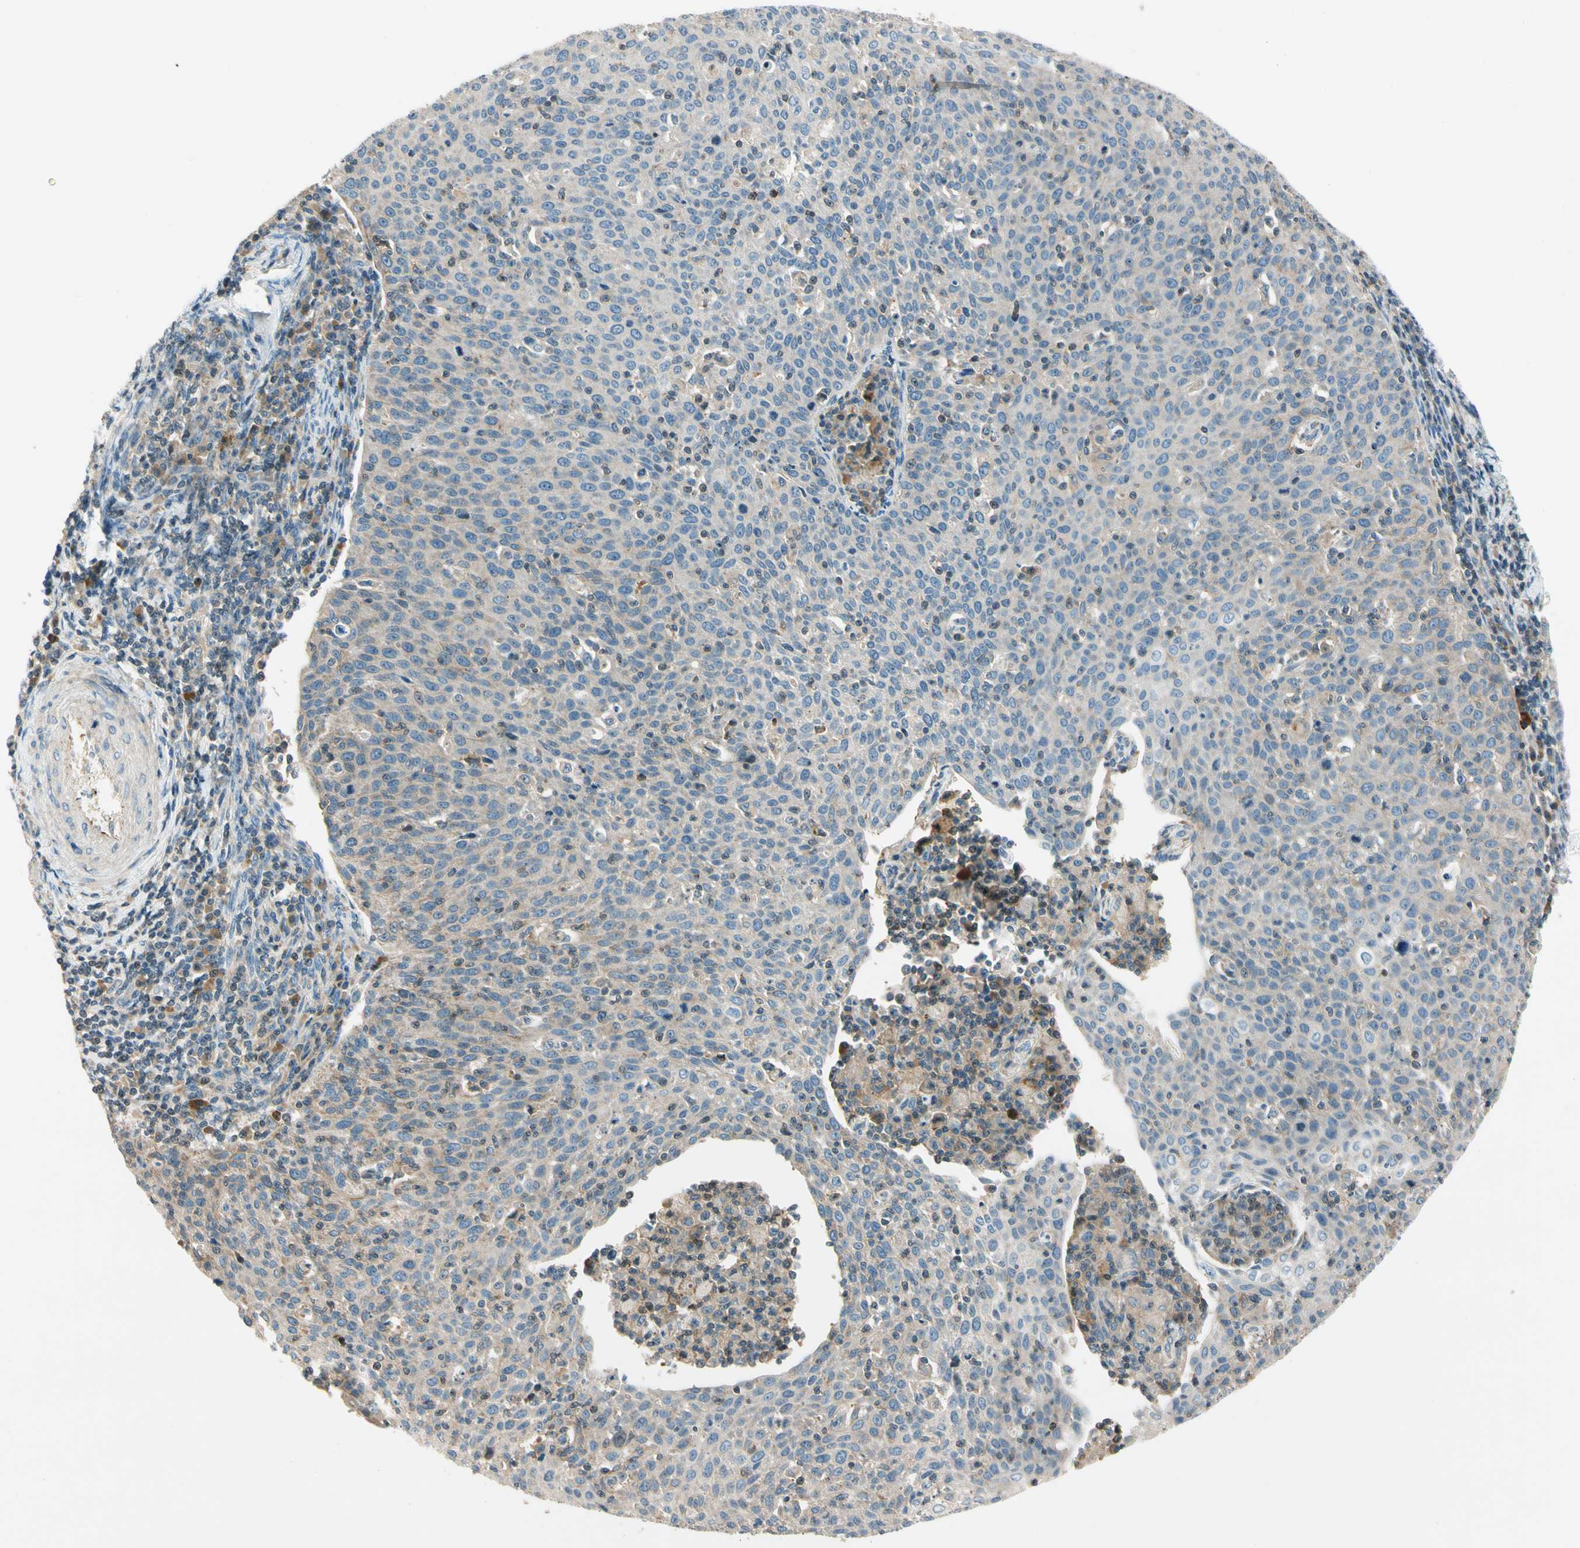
{"staining": {"intensity": "weak", "quantity": ">75%", "location": "cytoplasmic/membranous"}, "tissue": "cervical cancer", "cell_type": "Tumor cells", "image_type": "cancer", "snomed": [{"axis": "morphology", "description": "Squamous cell carcinoma, NOS"}, {"axis": "topography", "description": "Cervix"}], "caption": "High-power microscopy captured an immunohistochemistry (IHC) photomicrograph of cervical squamous cell carcinoma, revealing weak cytoplasmic/membranous staining in approximately >75% of tumor cells.", "gene": "CDH6", "patient": {"sex": "female", "age": 38}}